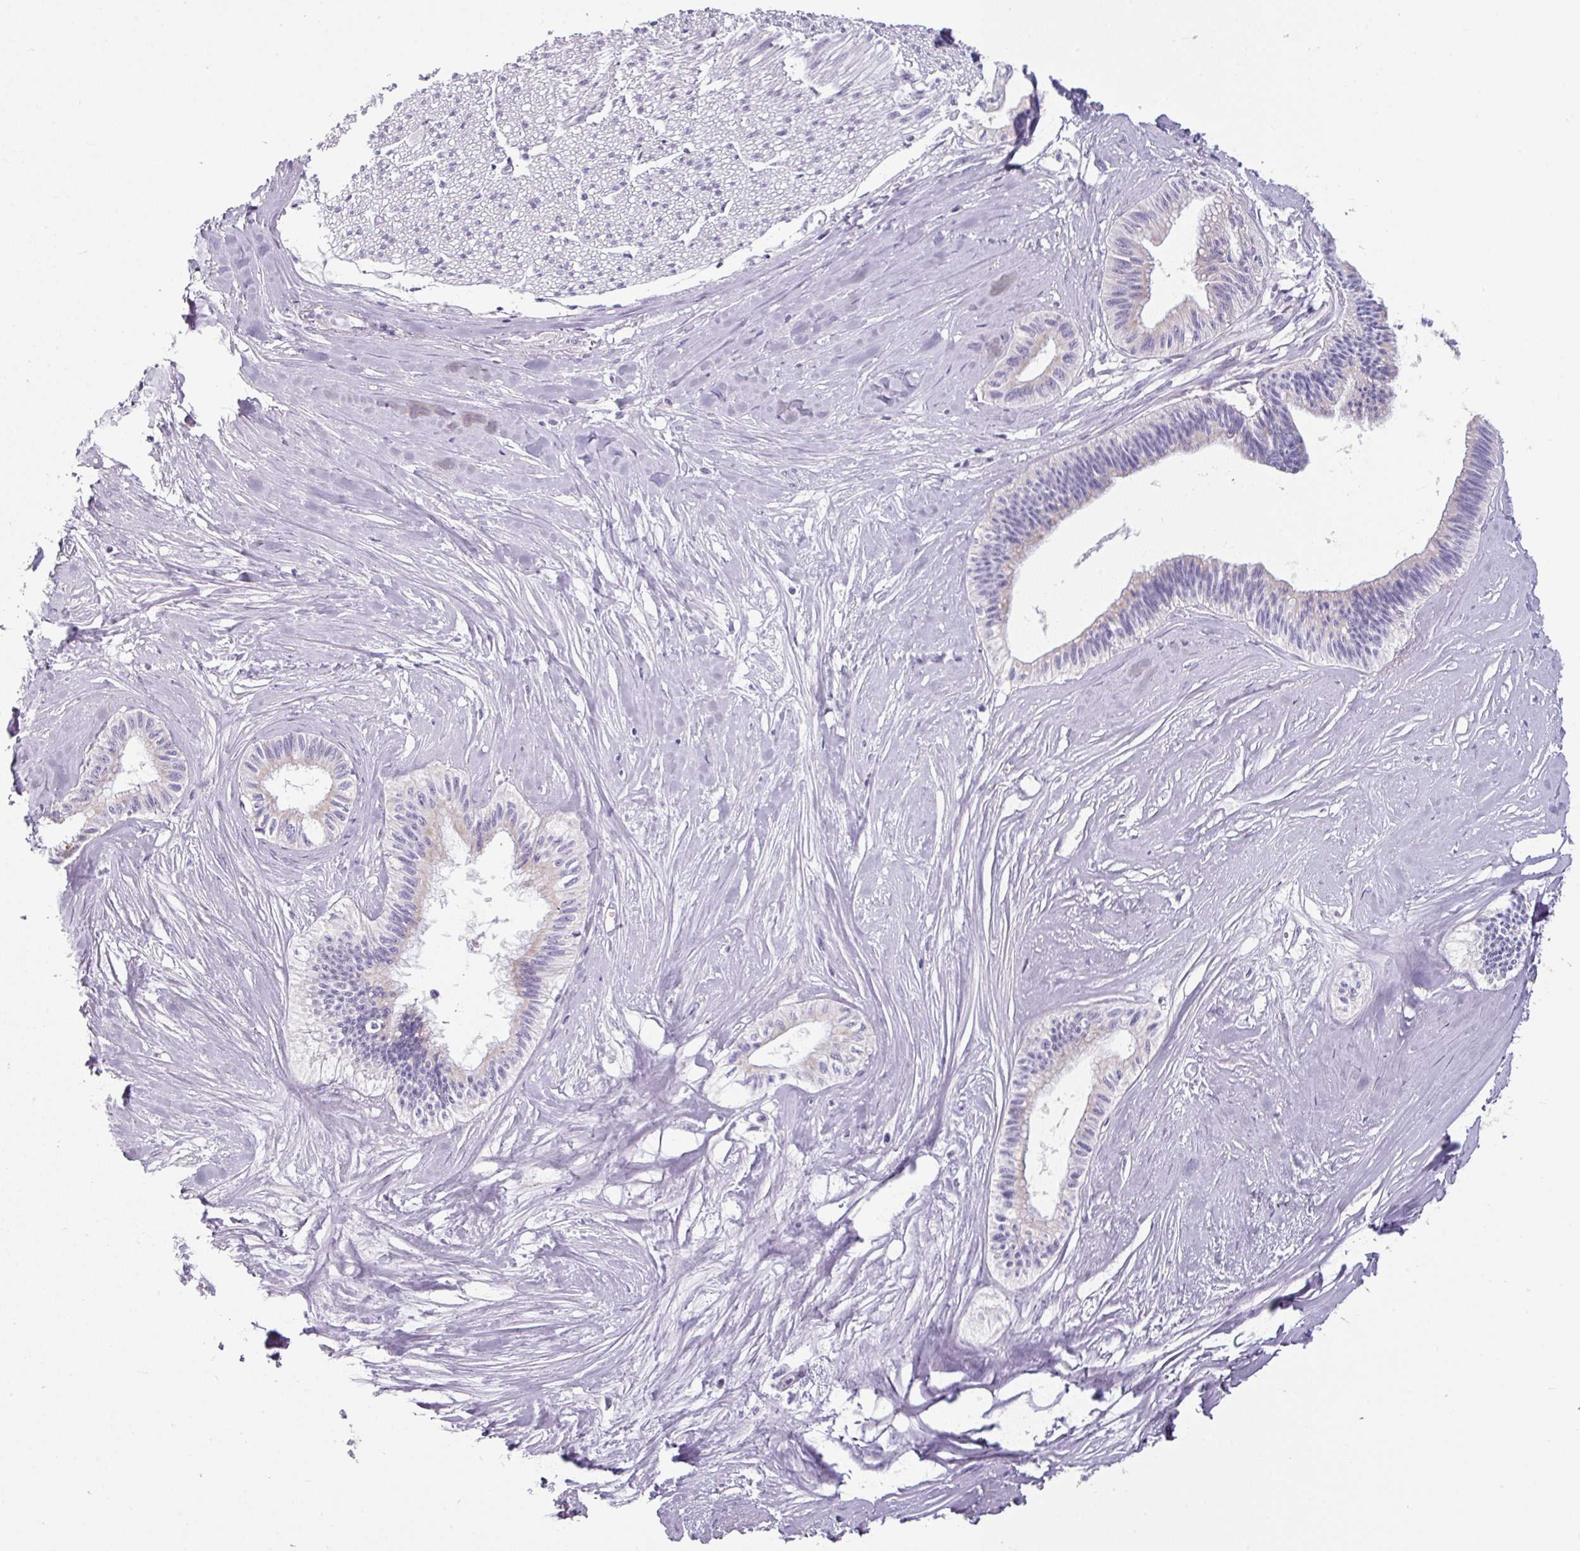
{"staining": {"intensity": "negative", "quantity": "none", "location": "none"}, "tissue": "pancreatic cancer", "cell_type": "Tumor cells", "image_type": "cancer", "snomed": [{"axis": "morphology", "description": "Adenocarcinoma, NOS"}, {"axis": "topography", "description": "Pancreas"}], "caption": "There is no significant positivity in tumor cells of pancreatic cancer.", "gene": "CLCA1", "patient": {"sex": "male", "age": 71}}